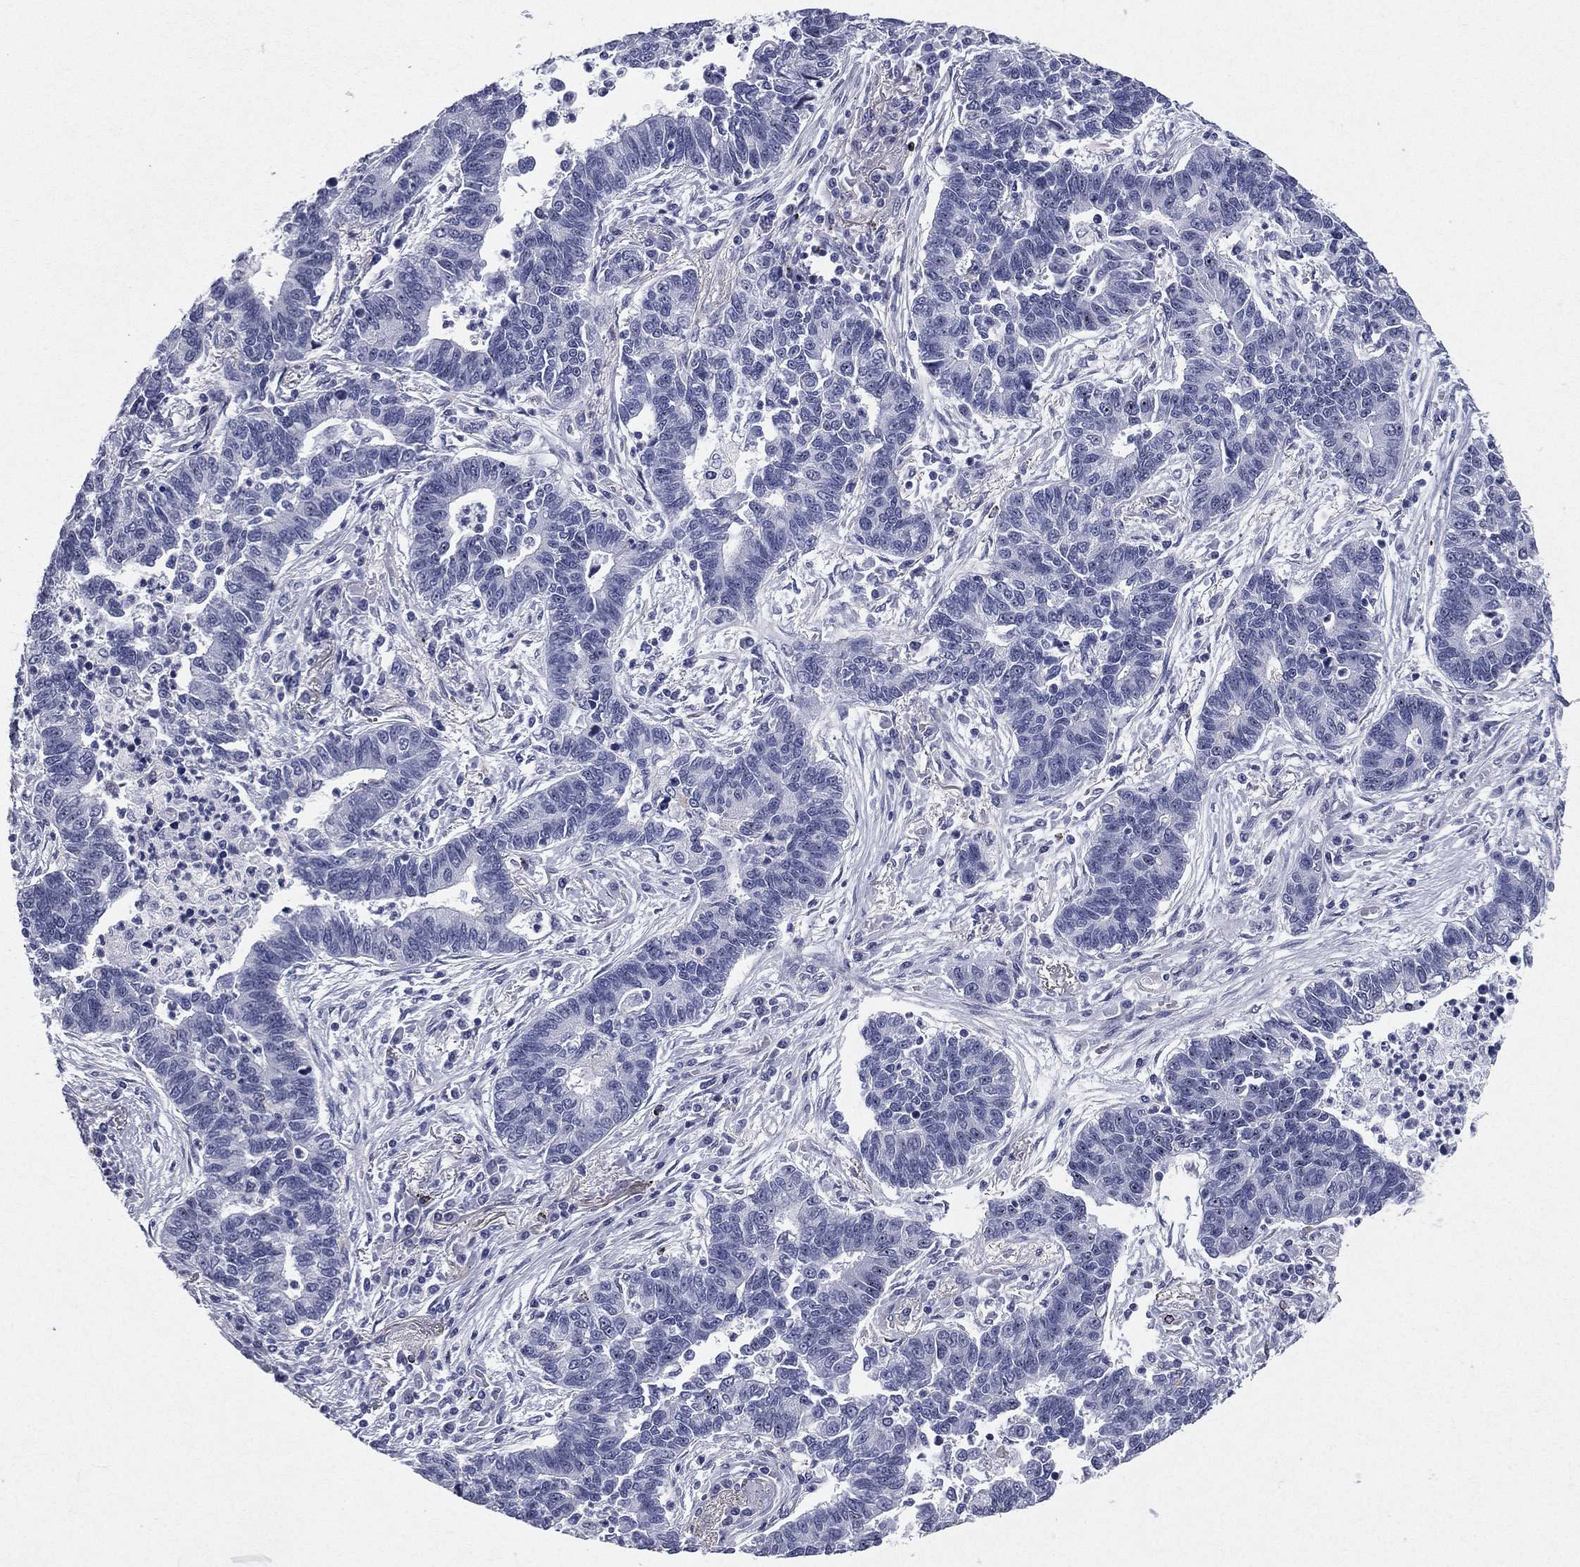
{"staining": {"intensity": "negative", "quantity": "none", "location": "none"}, "tissue": "lung cancer", "cell_type": "Tumor cells", "image_type": "cancer", "snomed": [{"axis": "morphology", "description": "Adenocarcinoma, NOS"}, {"axis": "topography", "description": "Lung"}], "caption": "Immunohistochemistry (IHC) micrograph of human lung cancer stained for a protein (brown), which exhibits no expression in tumor cells. (DAB immunohistochemistry, high magnification).", "gene": "HLA-DOA", "patient": {"sex": "female", "age": 57}}